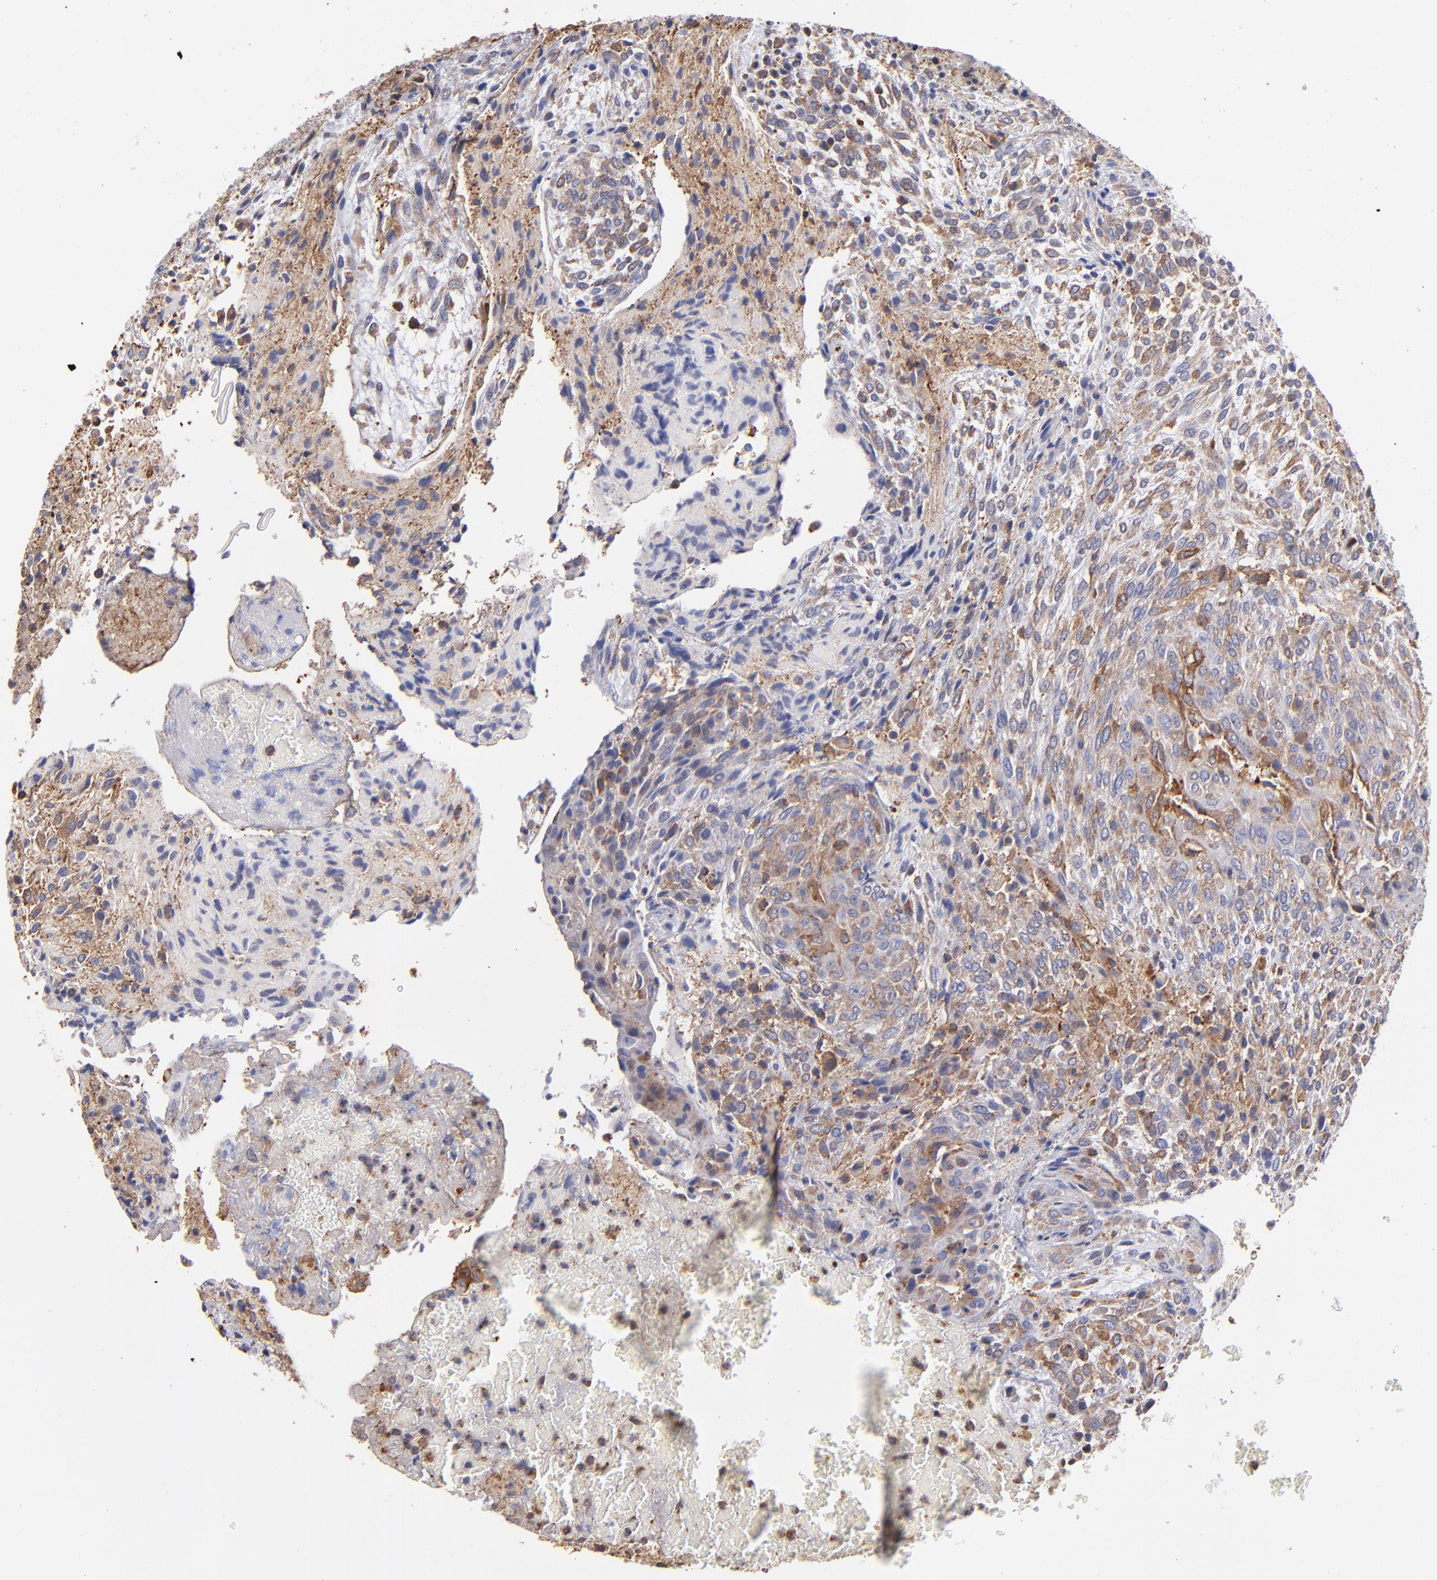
{"staining": {"intensity": "moderate", "quantity": "25%-75%", "location": "cytoplasmic/membranous"}, "tissue": "glioma", "cell_type": "Tumor cells", "image_type": "cancer", "snomed": [{"axis": "morphology", "description": "Glioma, malignant, High grade"}, {"axis": "topography", "description": "Cerebral cortex"}], "caption": "The histopathology image exhibits a brown stain indicating the presence of a protein in the cytoplasmic/membranous of tumor cells in high-grade glioma (malignant). (brown staining indicates protein expression, while blue staining denotes nuclei).", "gene": "MVP", "patient": {"sex": "female", "age": 55}}